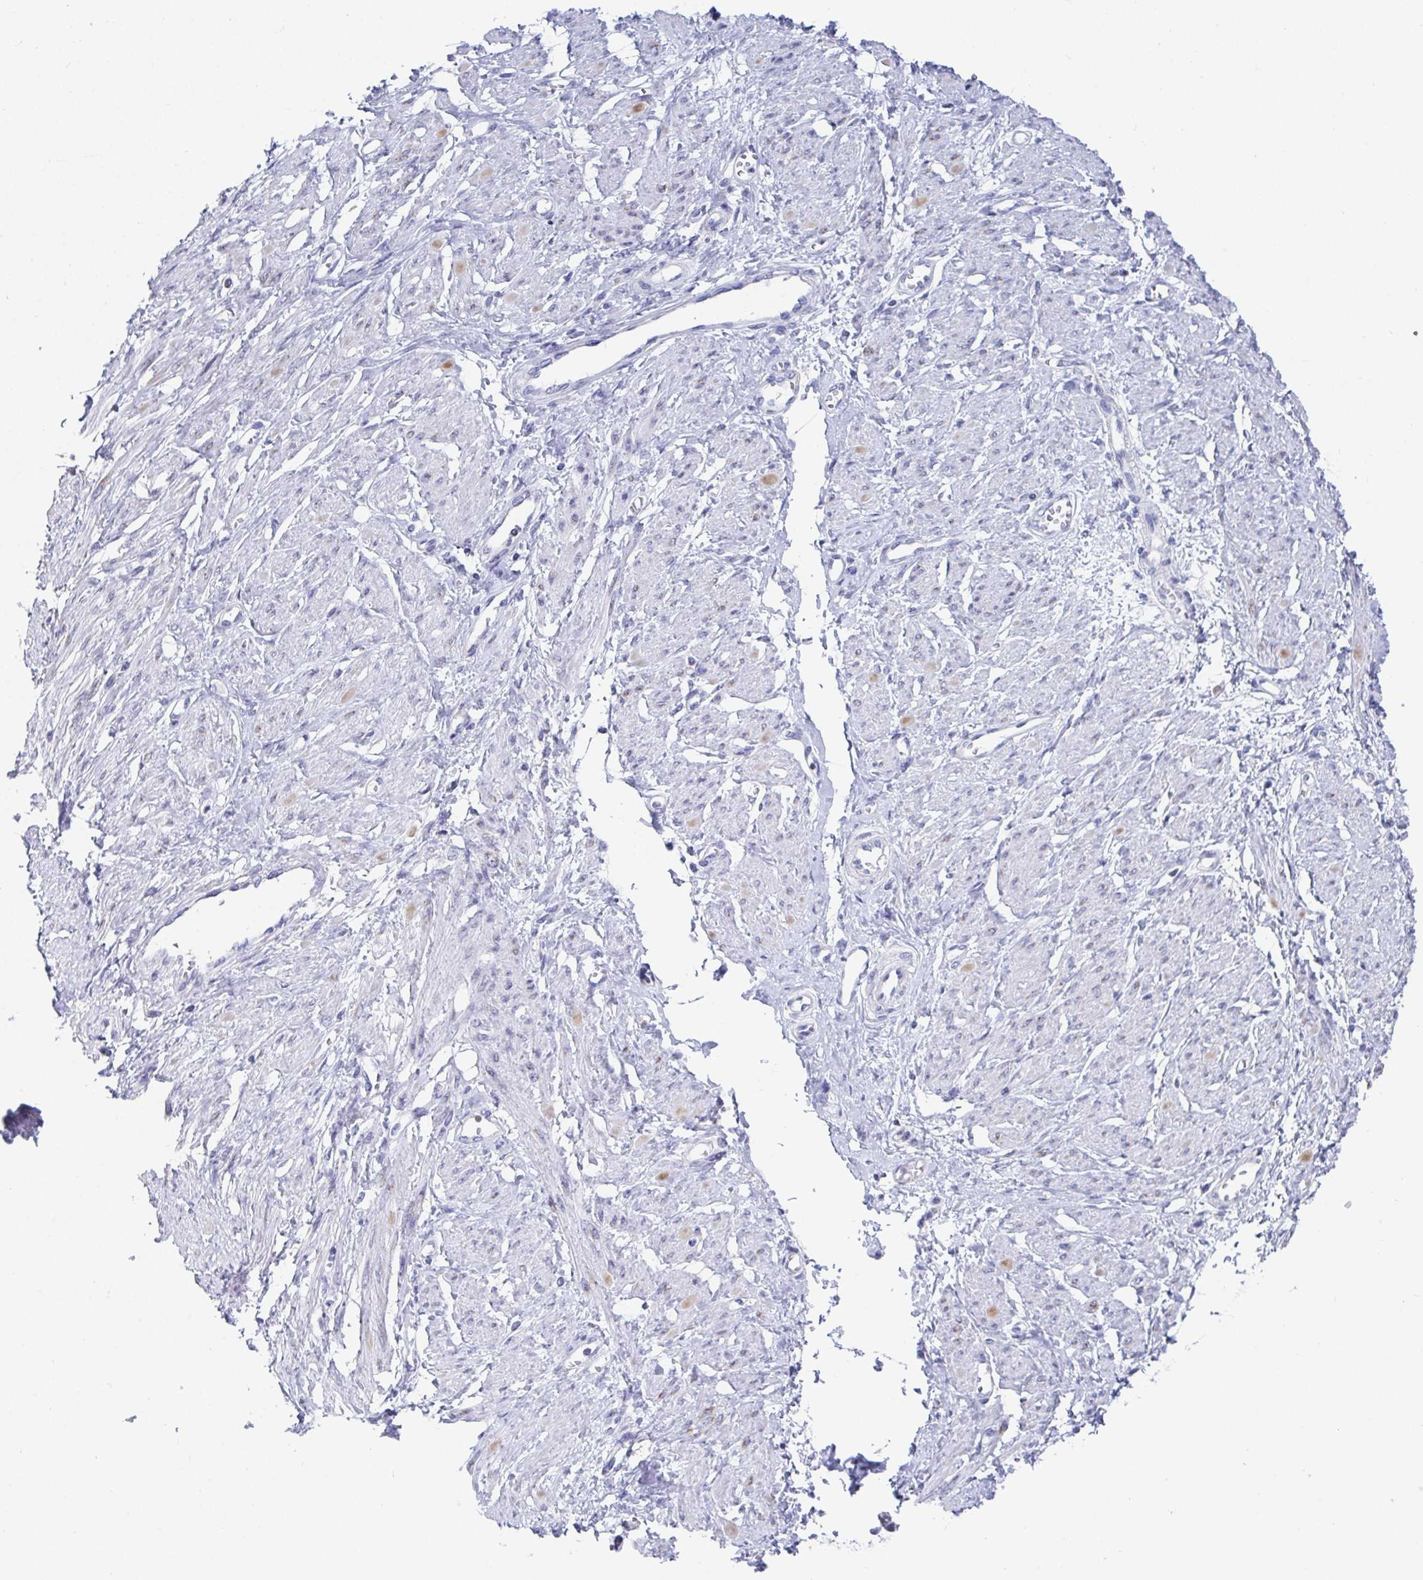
{"staining": {"intensity": "negative", "quantity": "none", "location": "none"}, "tissue": "smooth muscle", "cell_type": "Smooth muscle cells", "image_type": "normal", "snomed": [{"axis": "morphology", "description": "Normal tissue, NOS"}, {"axis": "topography", "description": "Smooth muscle"}, {"axis": "topography", "description": "Uterus"}], "caption": "Immunohistochemistry (IHC) of benign human smooth muscle demonstrates no expression in smooth muscle cells. (DAB immunohistochemistry visualized using brightfield microscopy, high magnification).", "gene": "TAS2R39", "patient": {"sex": "female", "age": 39}}